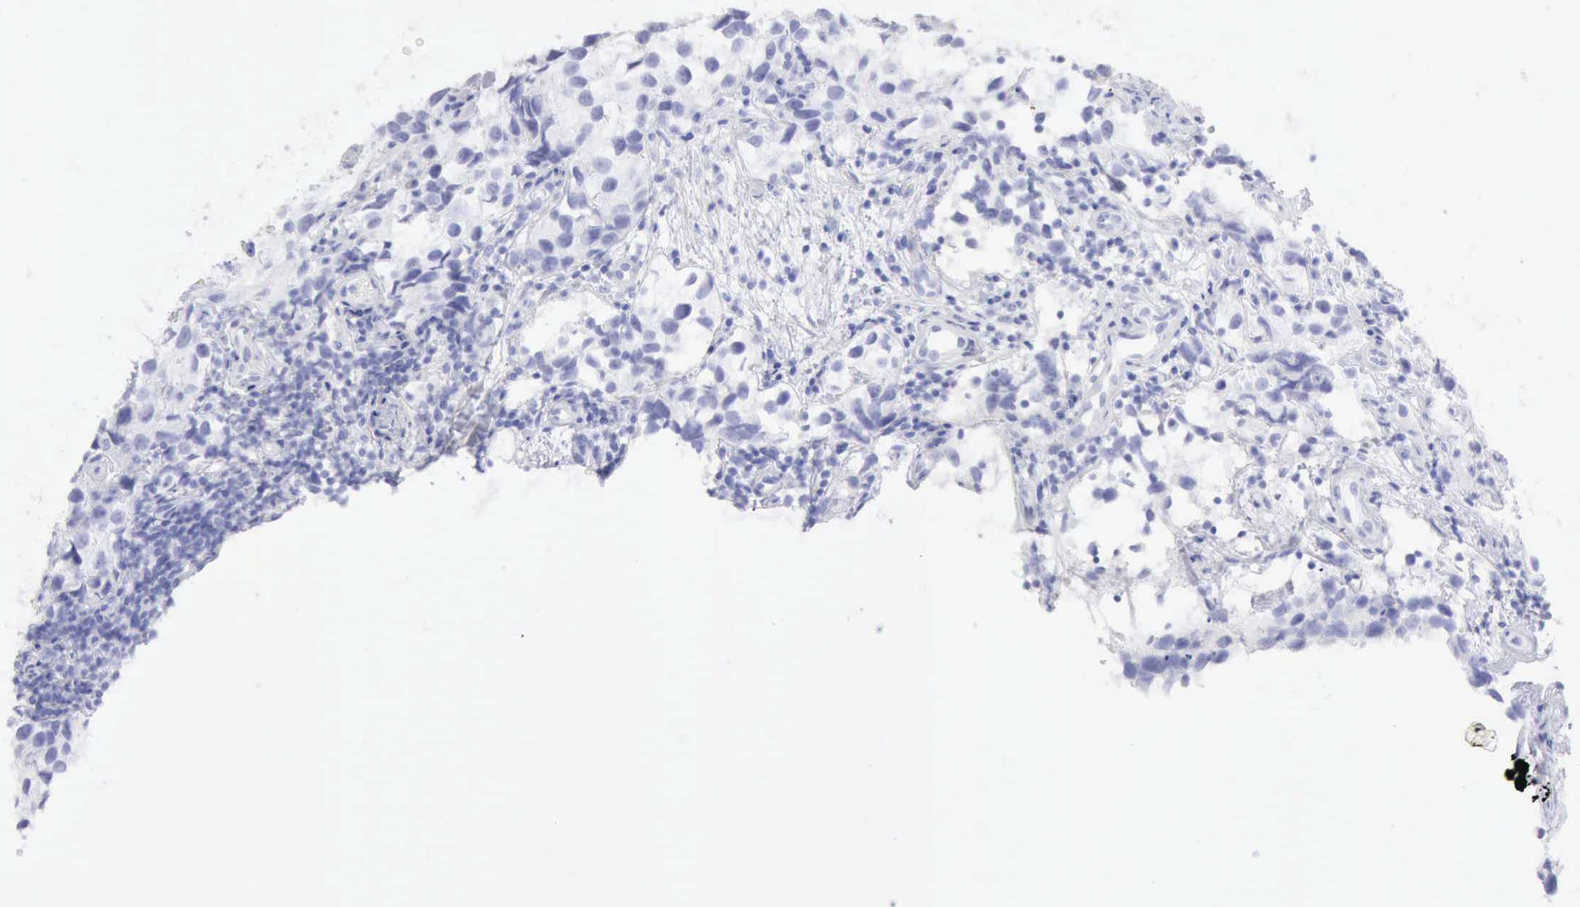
{"staining": {"intensity": "negative", "quantity": "none", "location": "none"}, "tissue": "testis cancer", "cell_type": "Tumor cells", "image_type": "cancer", "snomed": [{"axis": "morphology", "description": "Seminoma, NOS"}, {"axis": "topography", "description": "Testis"}], "caption": "The immunohistochemistry (IHC) histopathology image has no significant expression in tumor cells of testis cancer (seminoma) tissue. (DAB immunohistochemistry, high magnification).", "gene": "KRT5", "patient": {"sex": "male", "age": 39}}